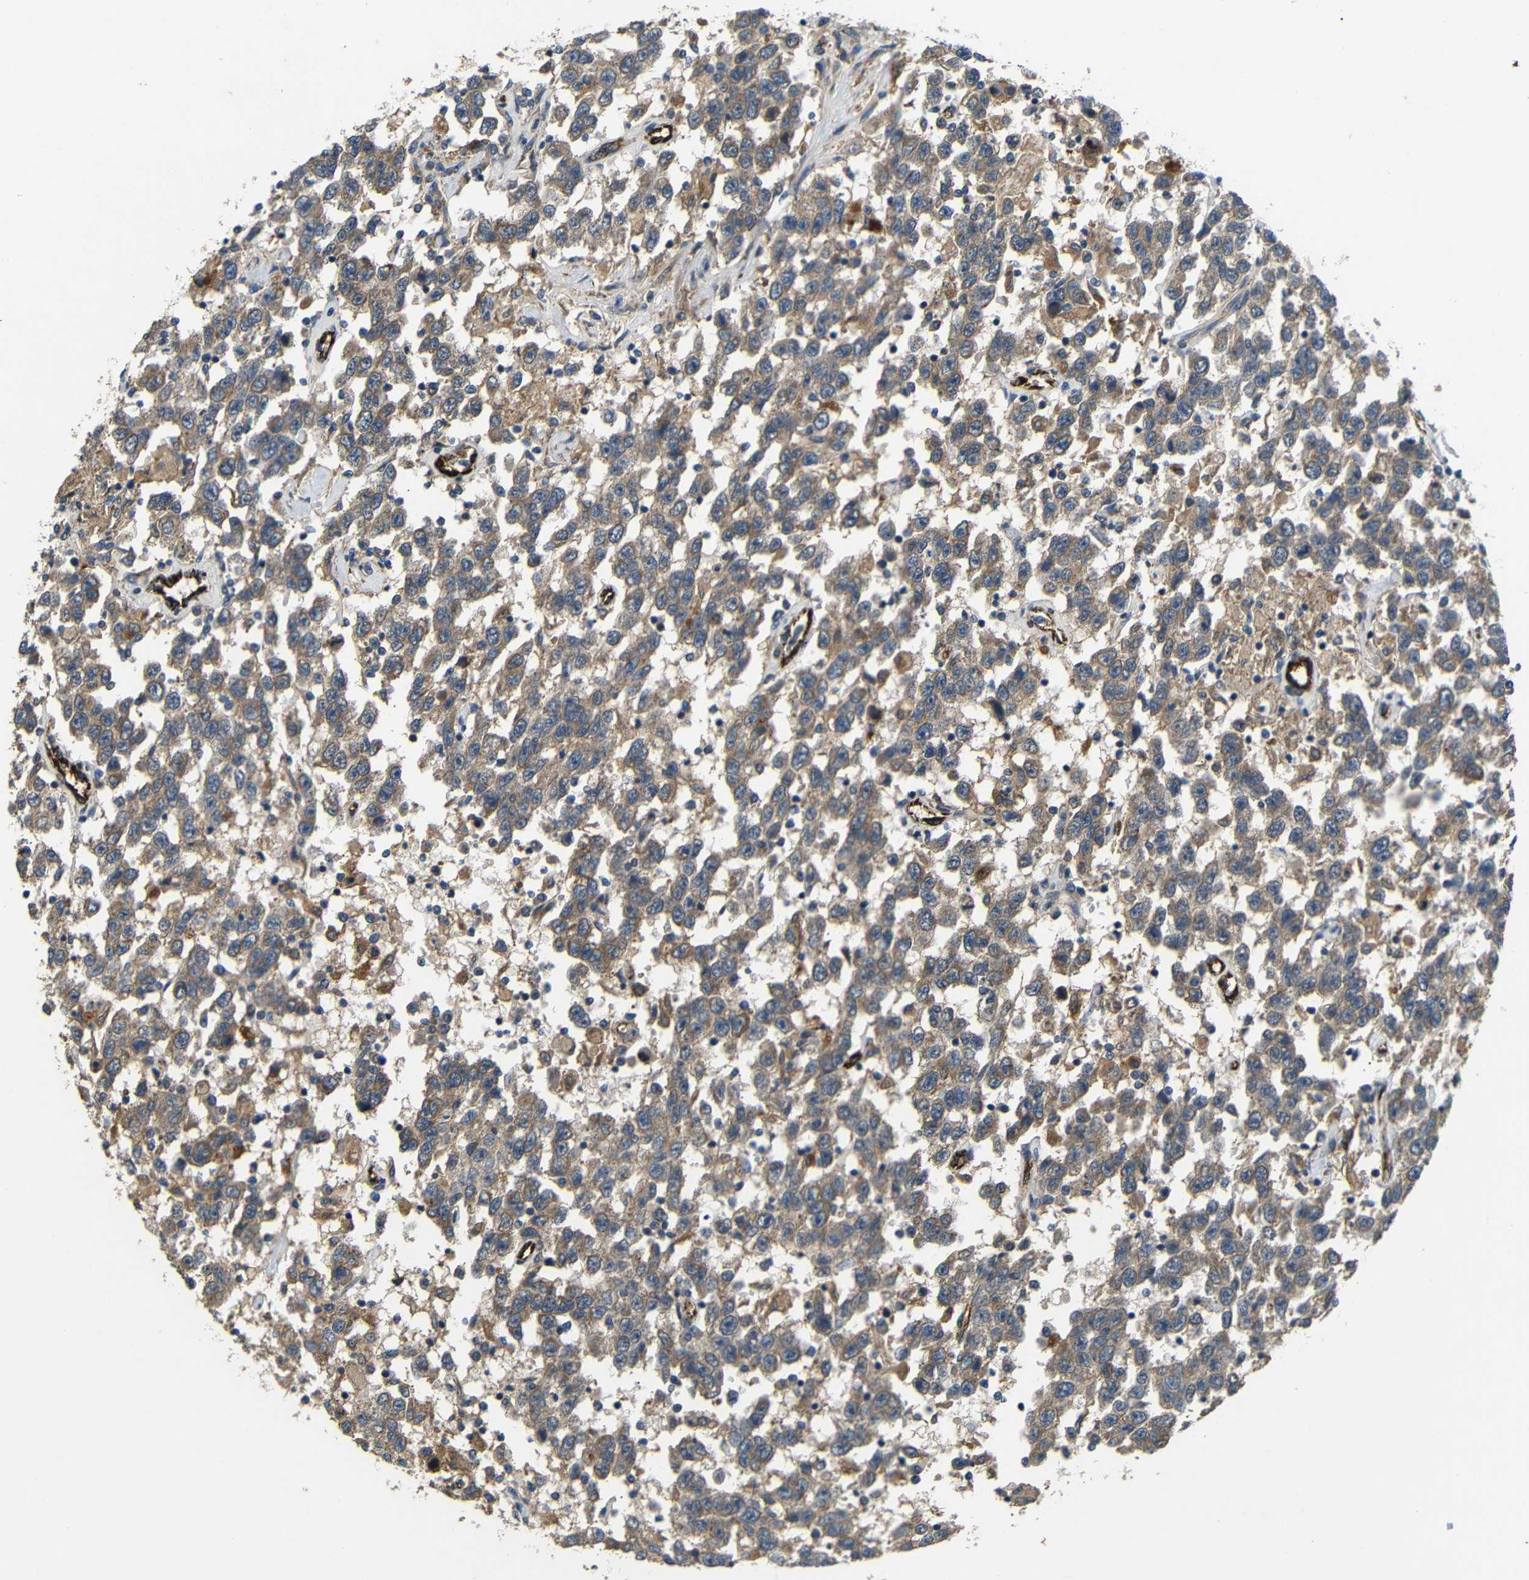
{"staining": {"intensity": "moderate", "quantity": ">75%", "location": "cytoplasmic/membranous"}, "tissue": "testis cancer", "cell_type": "Tumor cells", "image_type": "cancer", "snomed": [{"axis": "morphology", "description": "Seminoma, NOS"}, {"axis": "topography", "description": "Testis"}], "caption": "Immunohistochemical staining of seminoma (testis) exhibits moderate cytoplasmic/membranous protein staining in approximately >75% of tumor cells. (Brightfield microscopy of DAB IHC at high magnification).", "gene": "ATP7A", "patient": {"sex": "male", "age": 41}}